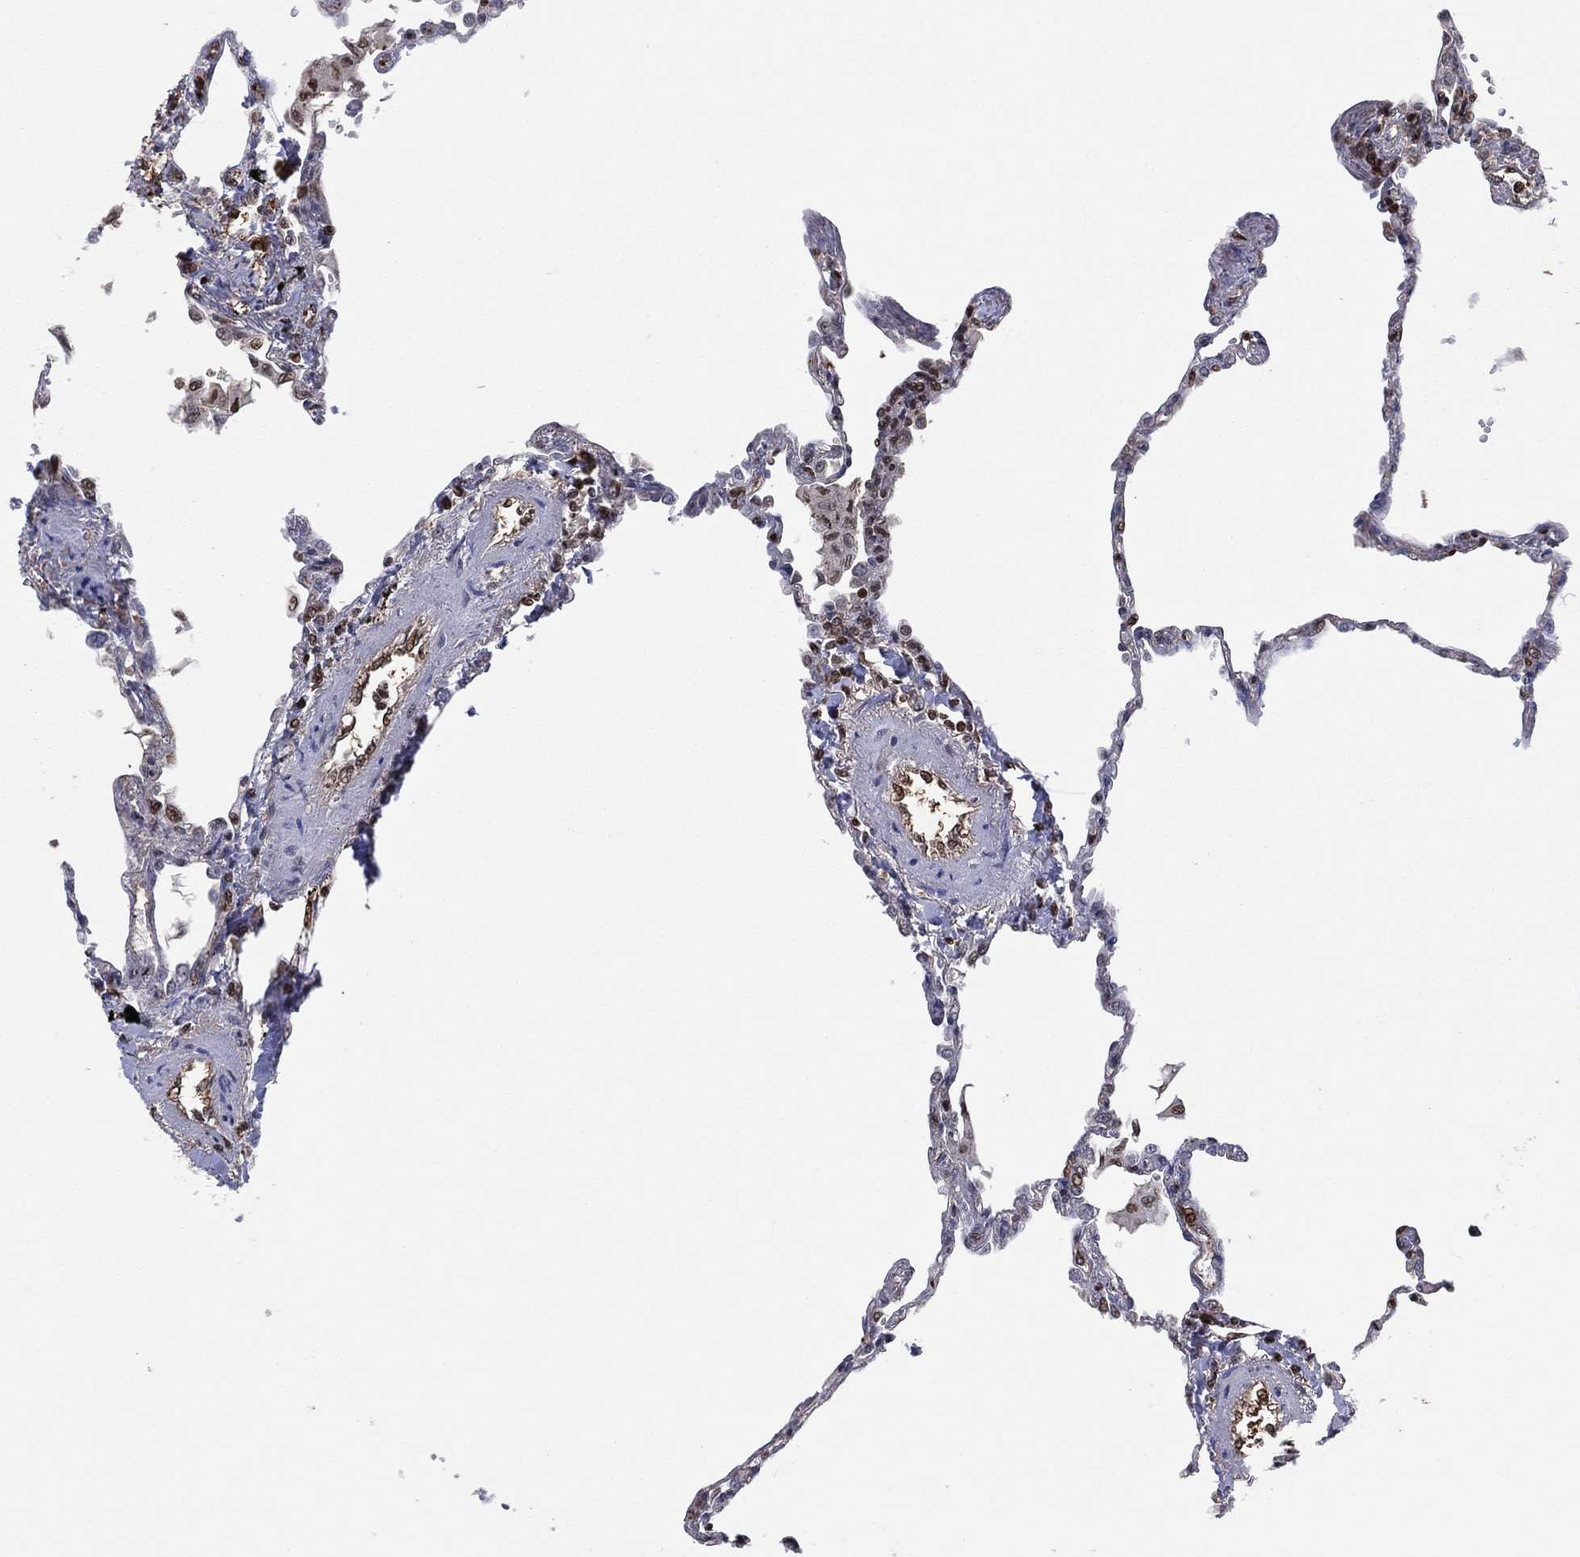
{"staining": {"intensity": "strong", "quantity": "25%-75%", "location": "nuclear"}, "tissue": "lung", "cell_type": "Alveolar cells", "image_type": "normal", "snomed": [{"axis": "morphology", "description": "Normal tissue, NOS"}, {"axis": "topography", "description": "Lung"}], "caption": "Immunohistochemistry (IHC) staining of normal lung, which exhibits high levels of strong nuclear staining in approximately 25%-75% of alveolar cells indicating strong nuclear protein positivity. The staining was performed using DAB (brown) for protein detection and nuclei were counterstained in hematoxylin (blue).", "gene": "GAPDH", "patient": {"sex": "male", "age": 78}}